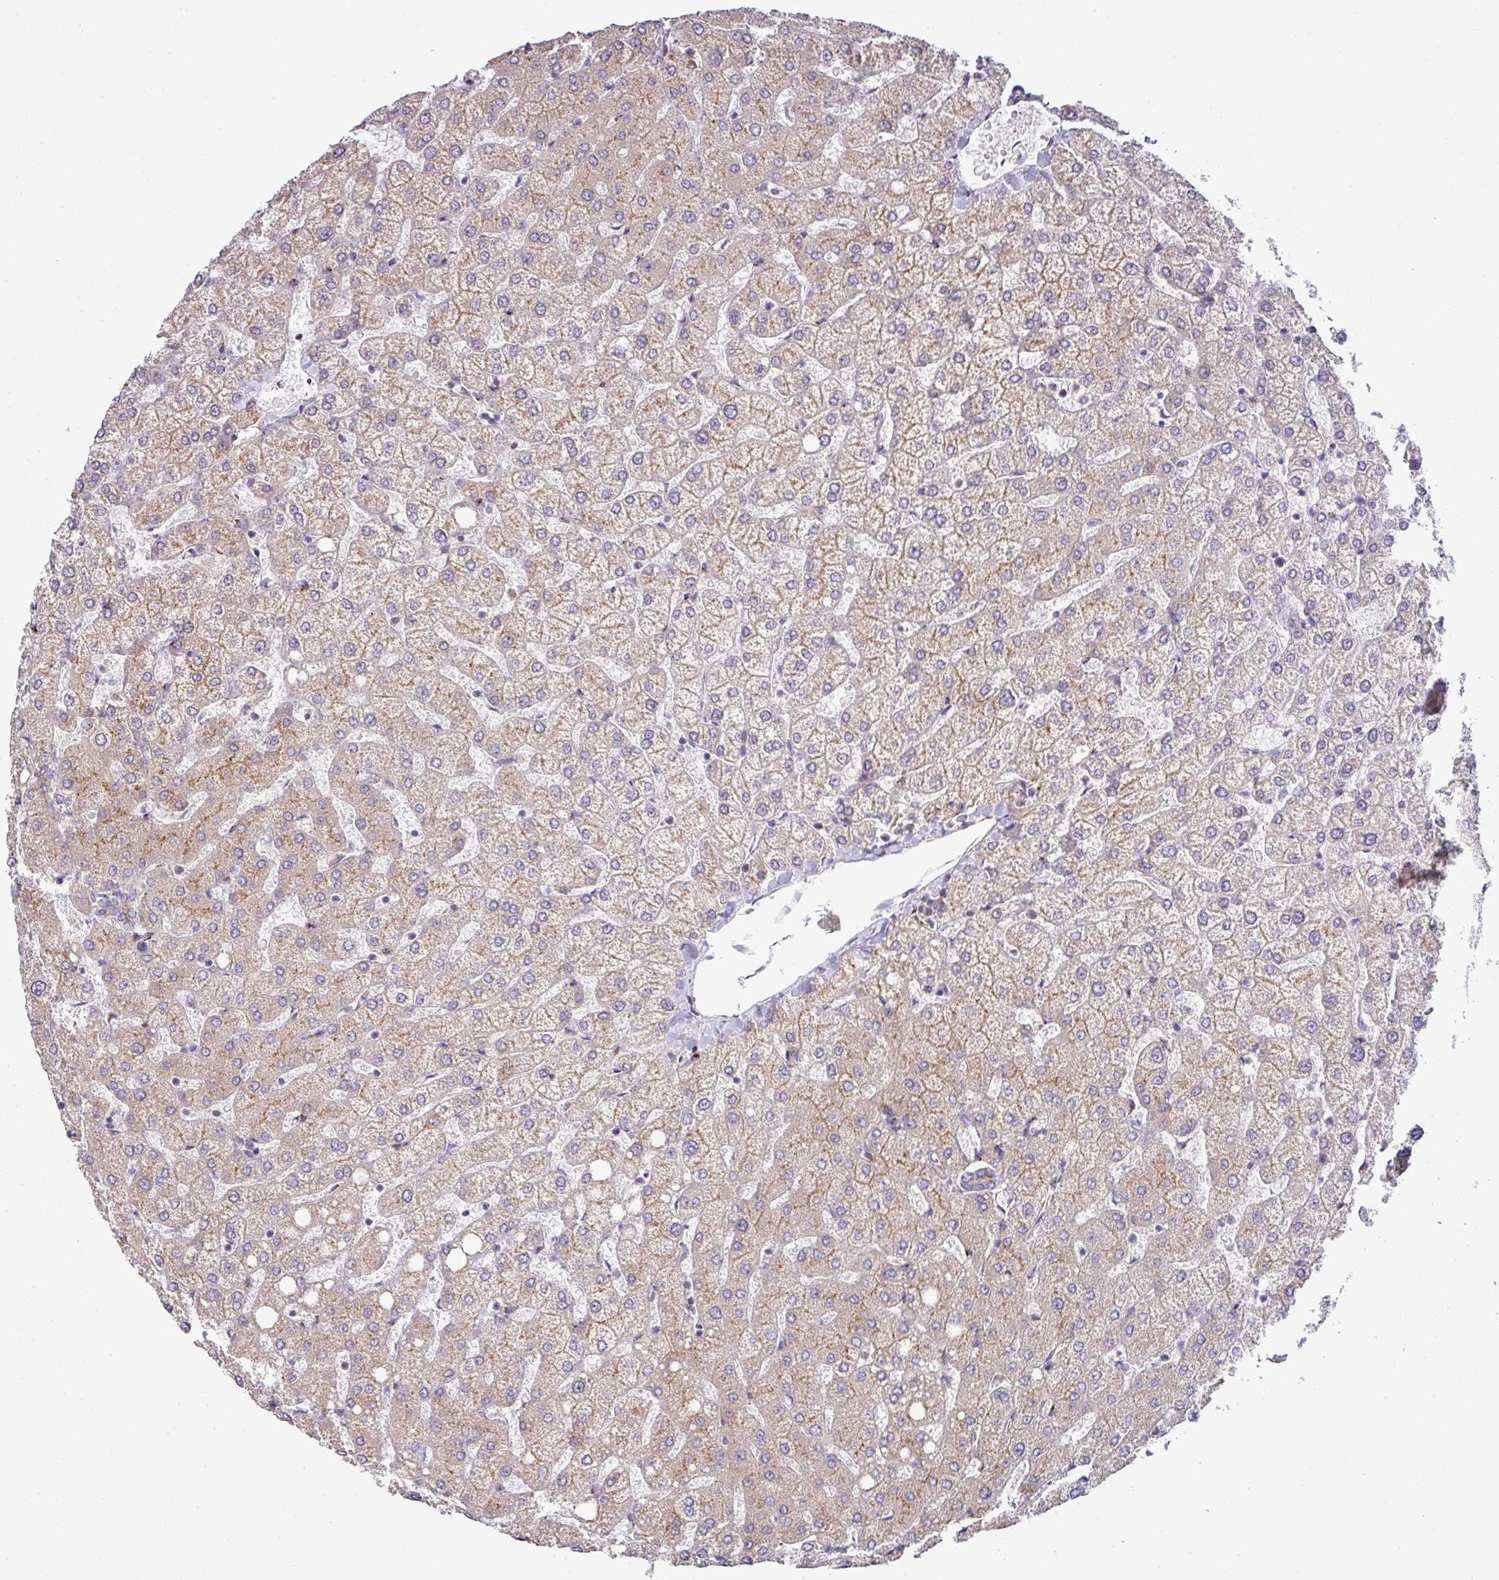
{"staining": {"intensity": "negative", "quantity": "none", "location": "none"}, "tissue": "liver", "cell_type": "Cholangiocytes", "image_type": "normal", "snomed": [{"axis": "morphology", "description": "Normal tissue, NOS"}, {"axis": "topography", "description": "Liver"}], "caption": "Histopathology image shows no significant protein expression in cholangiocytes of unremarkable liver.", "gene": "TIMMDC1", "patient": {"sex": "female", "age": 54}}